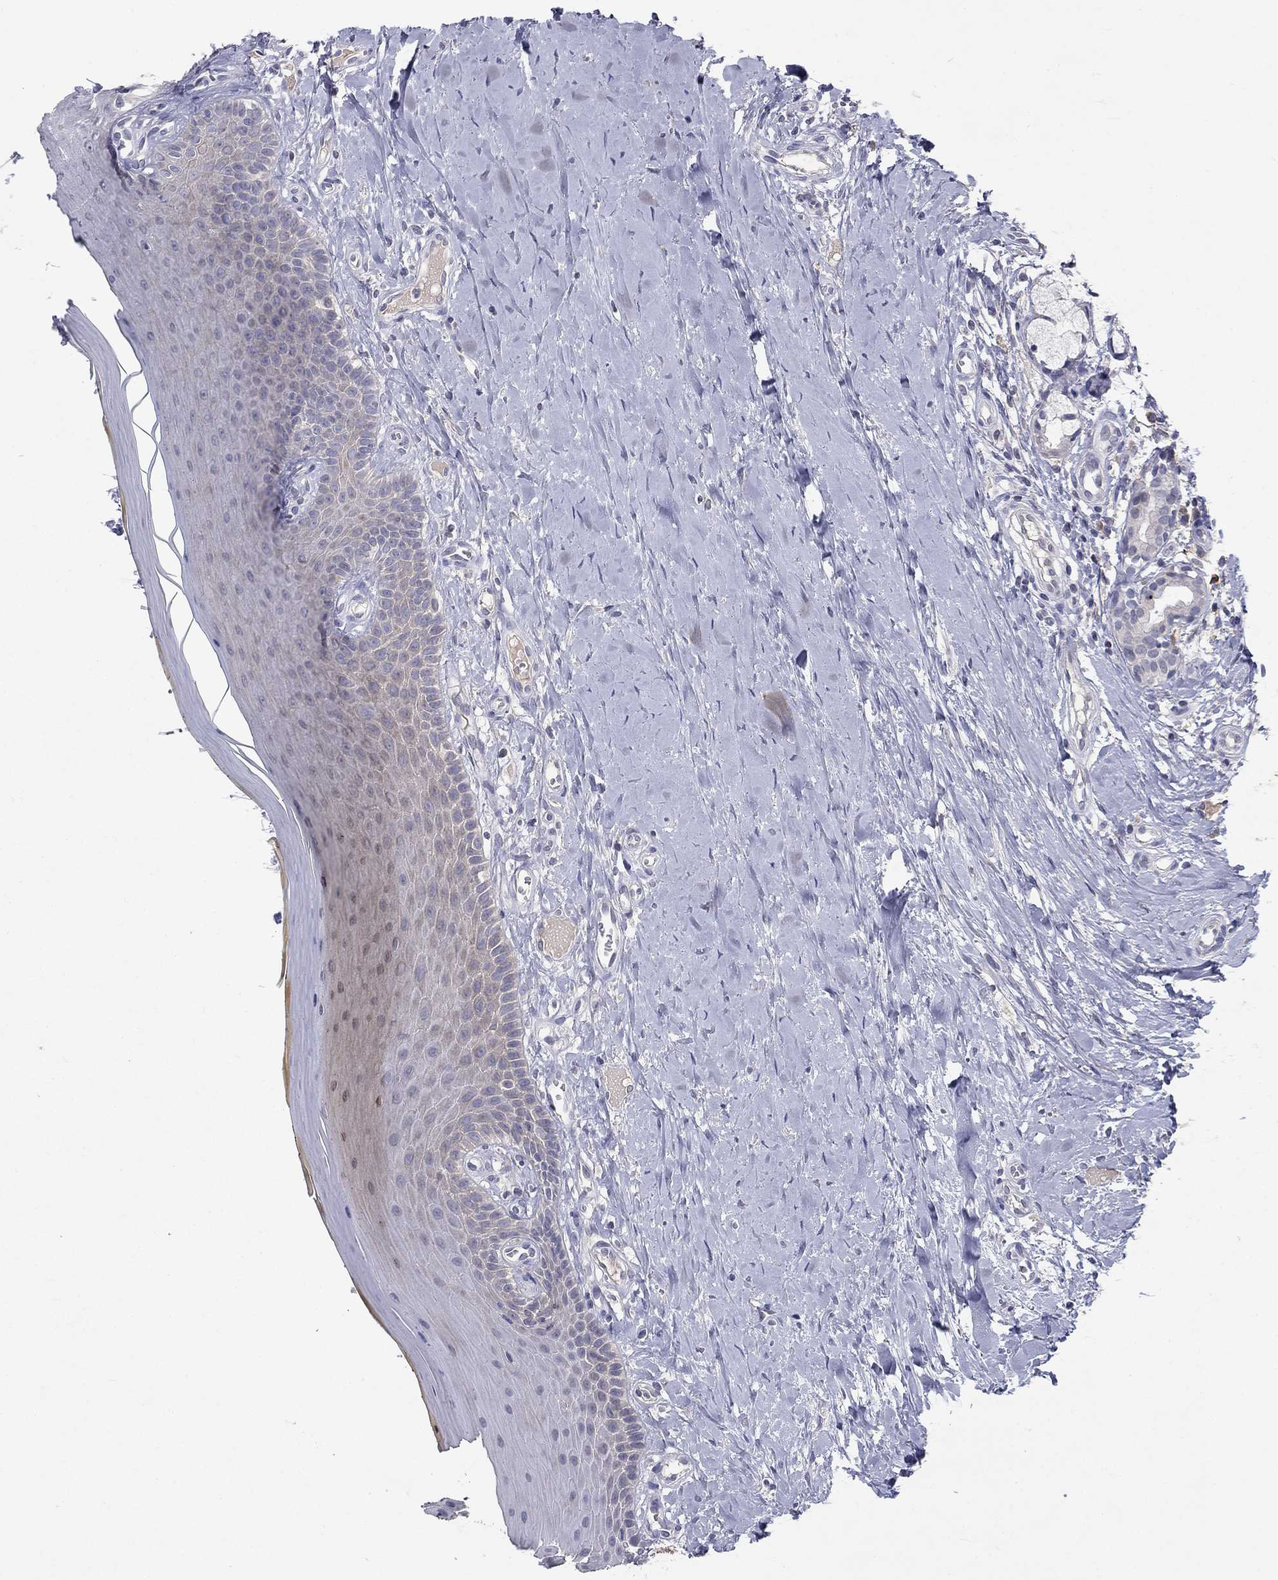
{"staining": {"intensity": "negative", "quantity": "none", "location": "none"}, "tissue": "oral mucosa", "cell_type": "Squamous epithelial cells", "image_type": "normal", "snomed": [{"axis": "morphology", "description": "Normal tissue, NOS"}, {"axis": "topography", "description": "Oral tissue"}], "caption": "High magnification brightfield microscopy of unremarkable oral mucosa stained with DAB (3,3'-diaminobenzidine) (brown) and counterstained with hematoxylin (blue): squamous epithelial cells show no significant expression. (DAB (3,3'-diaminobenzidine) immunohistochemistry (IHC), high magnification).", "gene": "CACNA1A", "patient": {"sex": "female", "age": 43}}